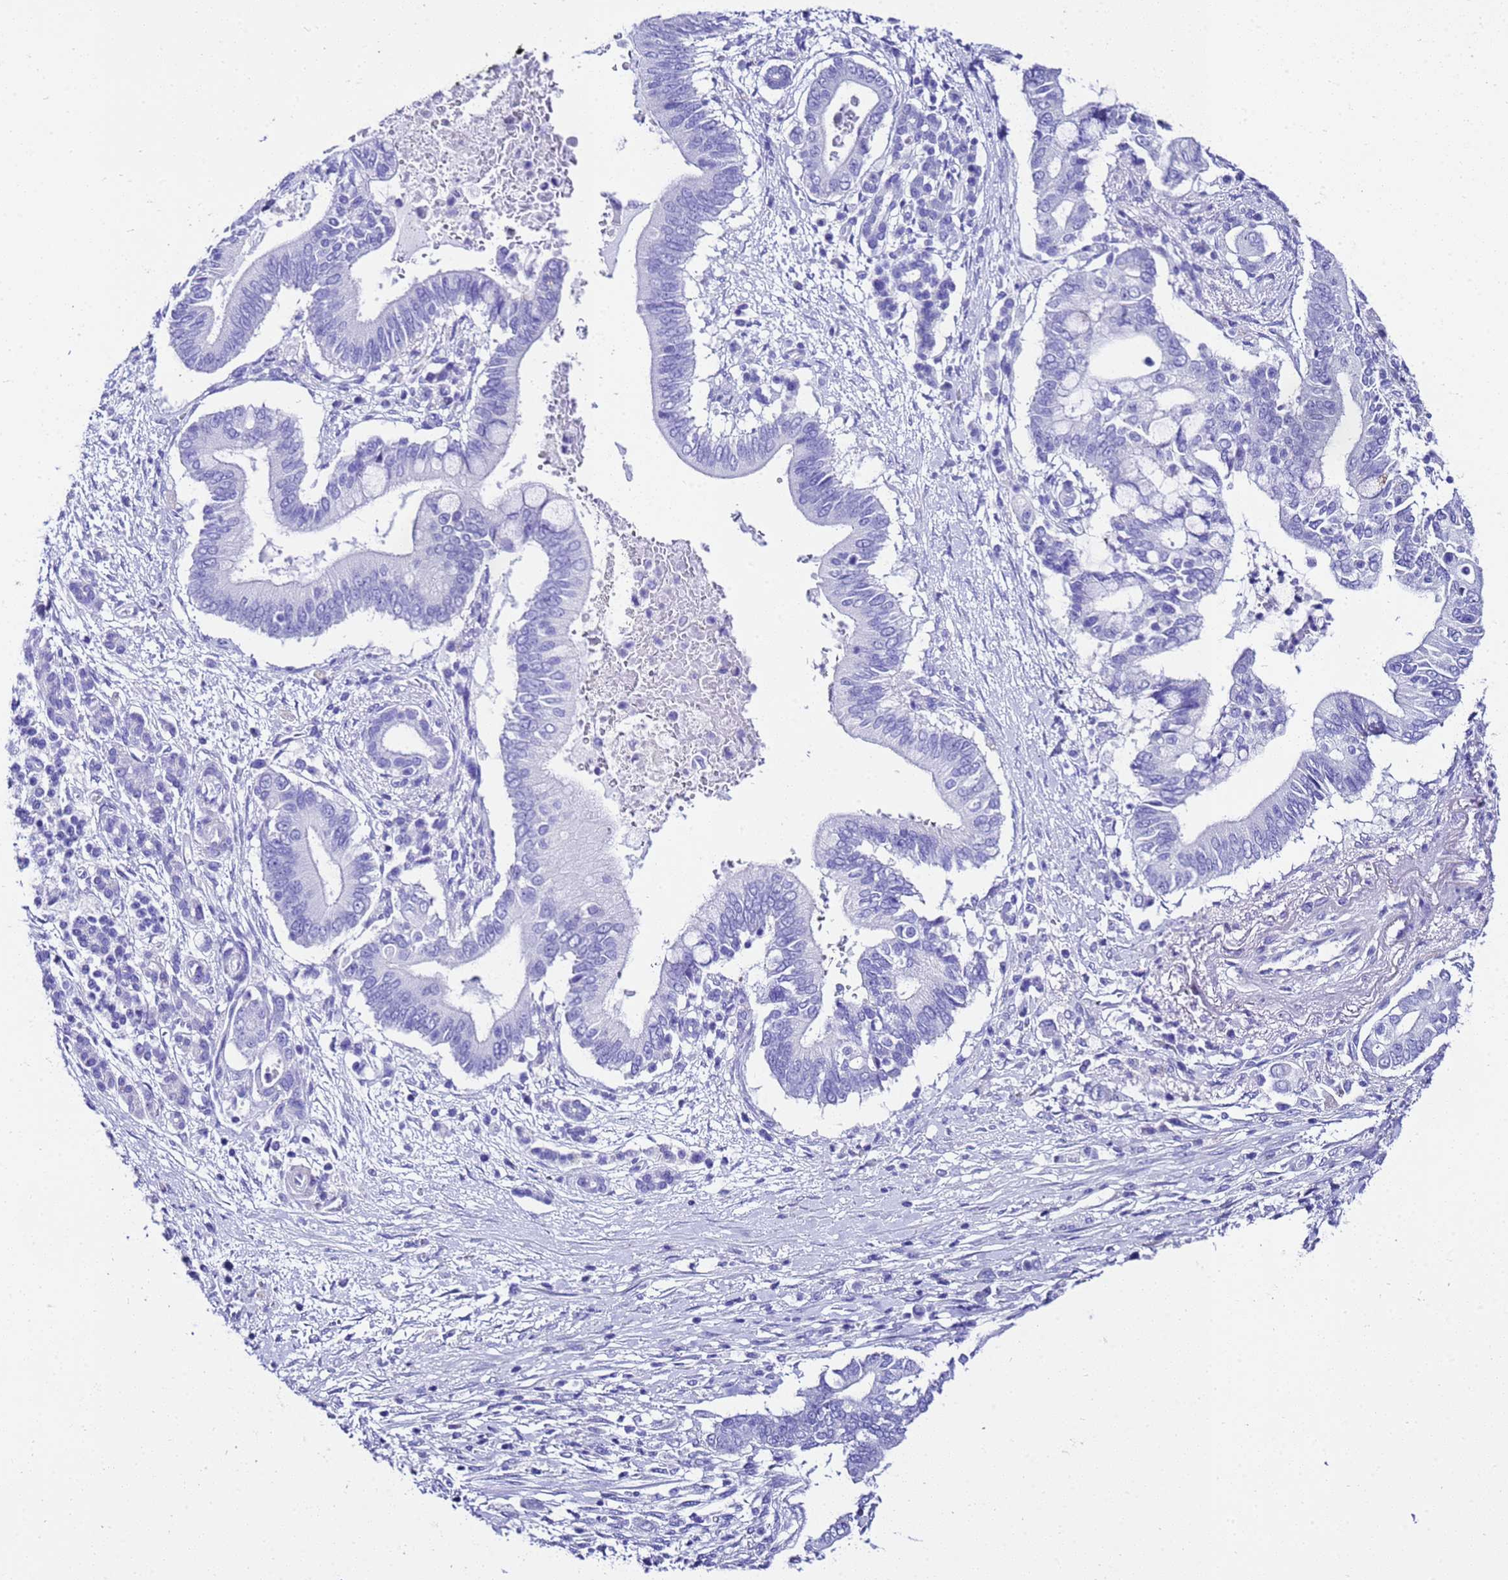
{"staining": {"intensity": "negative", "quantity": "none", "location": "none"}, "tissue": "pancreatic cancer", "cell_type": "Tumor cells", "image_type": "cancer", "snomed": [{"axis": "morphology", "description": "Adenocarcinoma, NOS"}, {"axis": "topography", "description": "Pancreas"}], "caption": "Immunohistochemistry of human pancreatic adenocarcinoma reveals no expression in tumor cells.", "gene": "UGT2B10", "patient": {"sex": "male", "age": 68}}